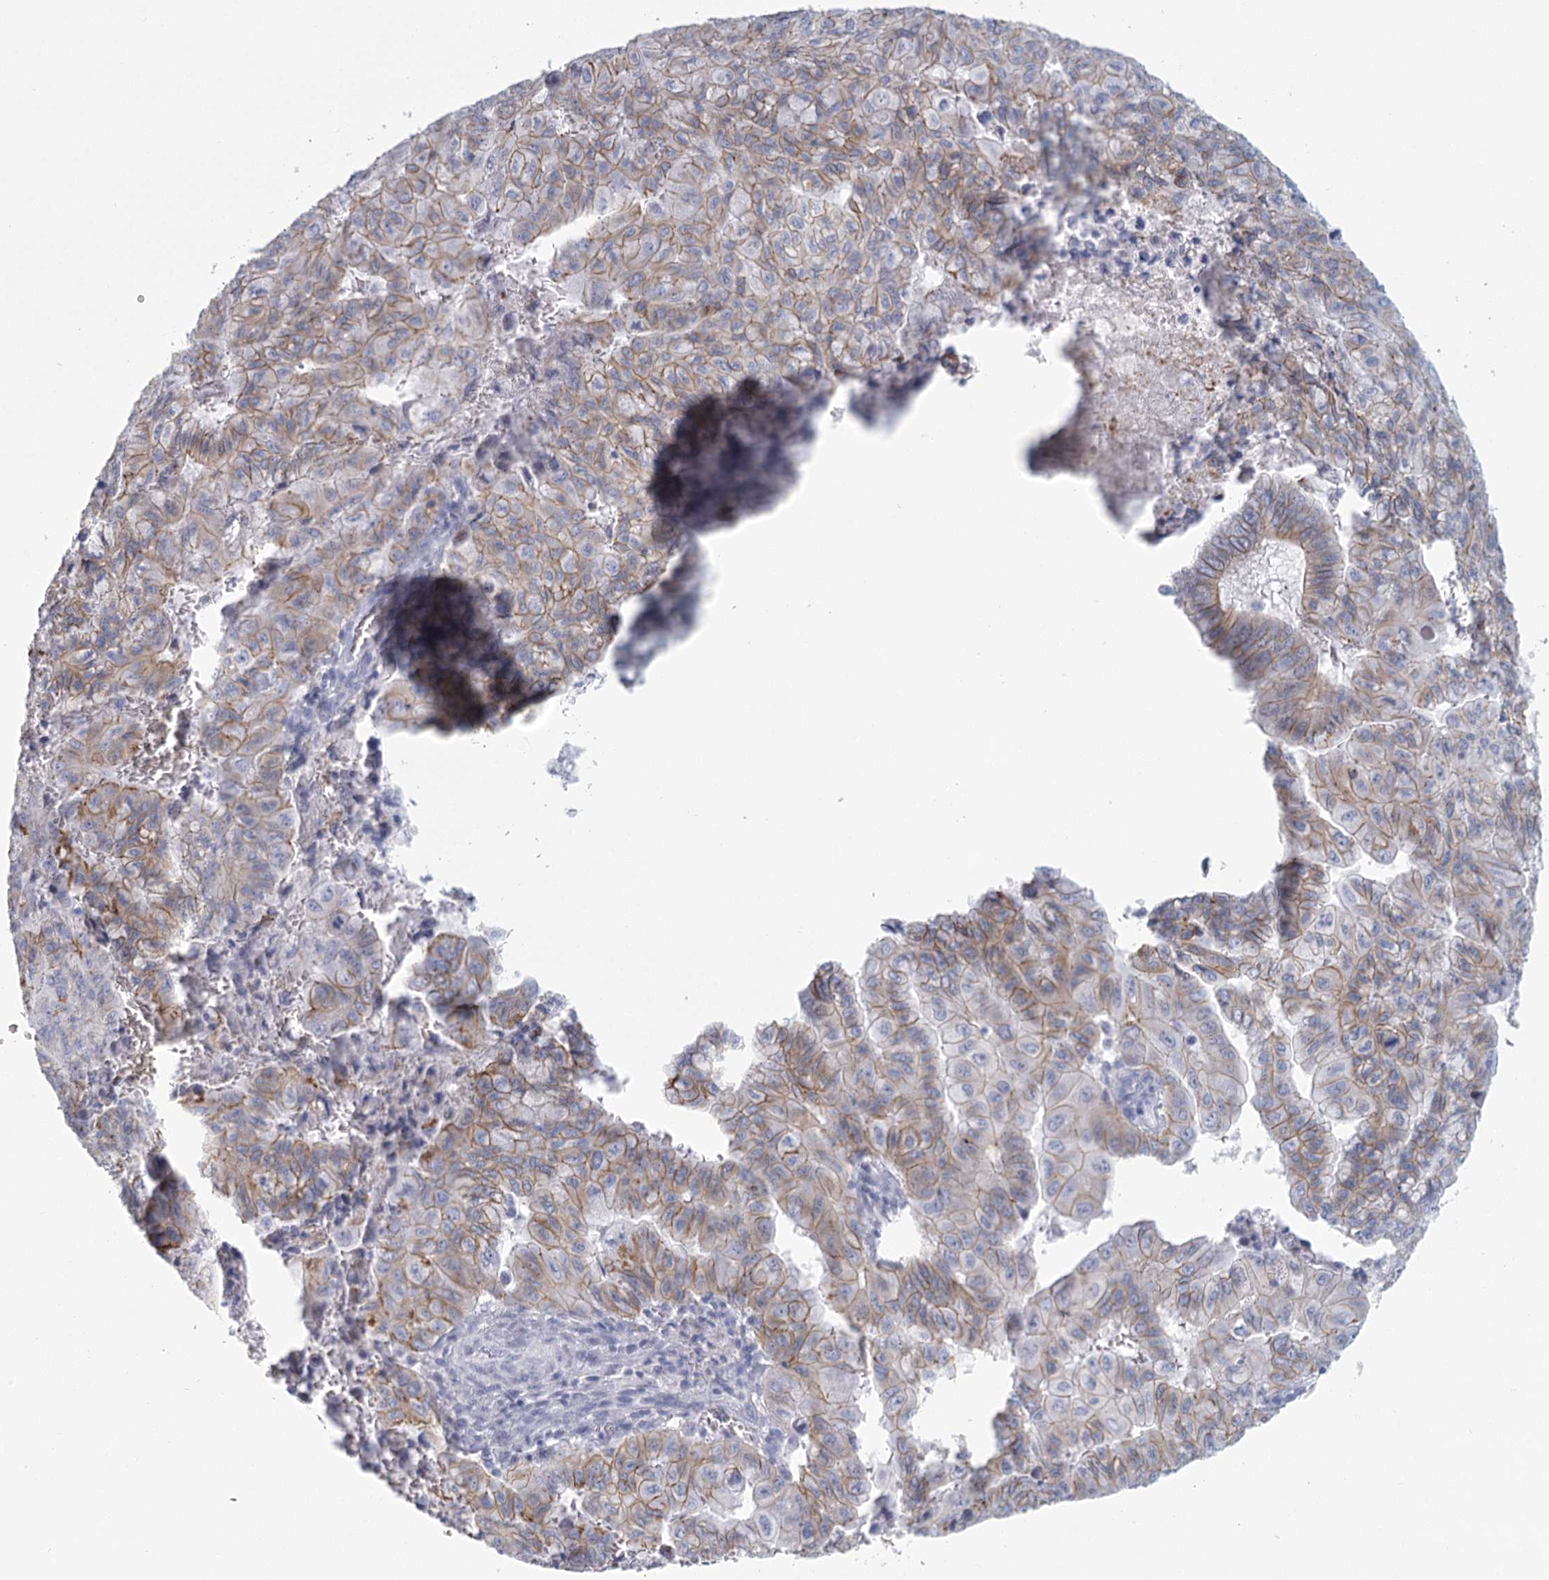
{"staining": {"intensity": "moderate", "quantity": "25%-75%", "location": "cytoplasmic/membranous"}, "tissue": "pancreatic cancer", "cell_type": "Tumor cells", "image_type": "cancer", "snomed": [{"axis": "morphology", "description": "Adenocarcinoma, NOS"}, {"axis": "topography", "description": "Pancreas"}], "caption": "Immunohistochemical staining of pancreatic cancer (adenocarcinoma) exhibits moderate cytoplasmic/membranous protein expression in about 25%-75% of tumor cells.", "gene": "WNT8B", "patient": {"sex": "male", "age": 51}}